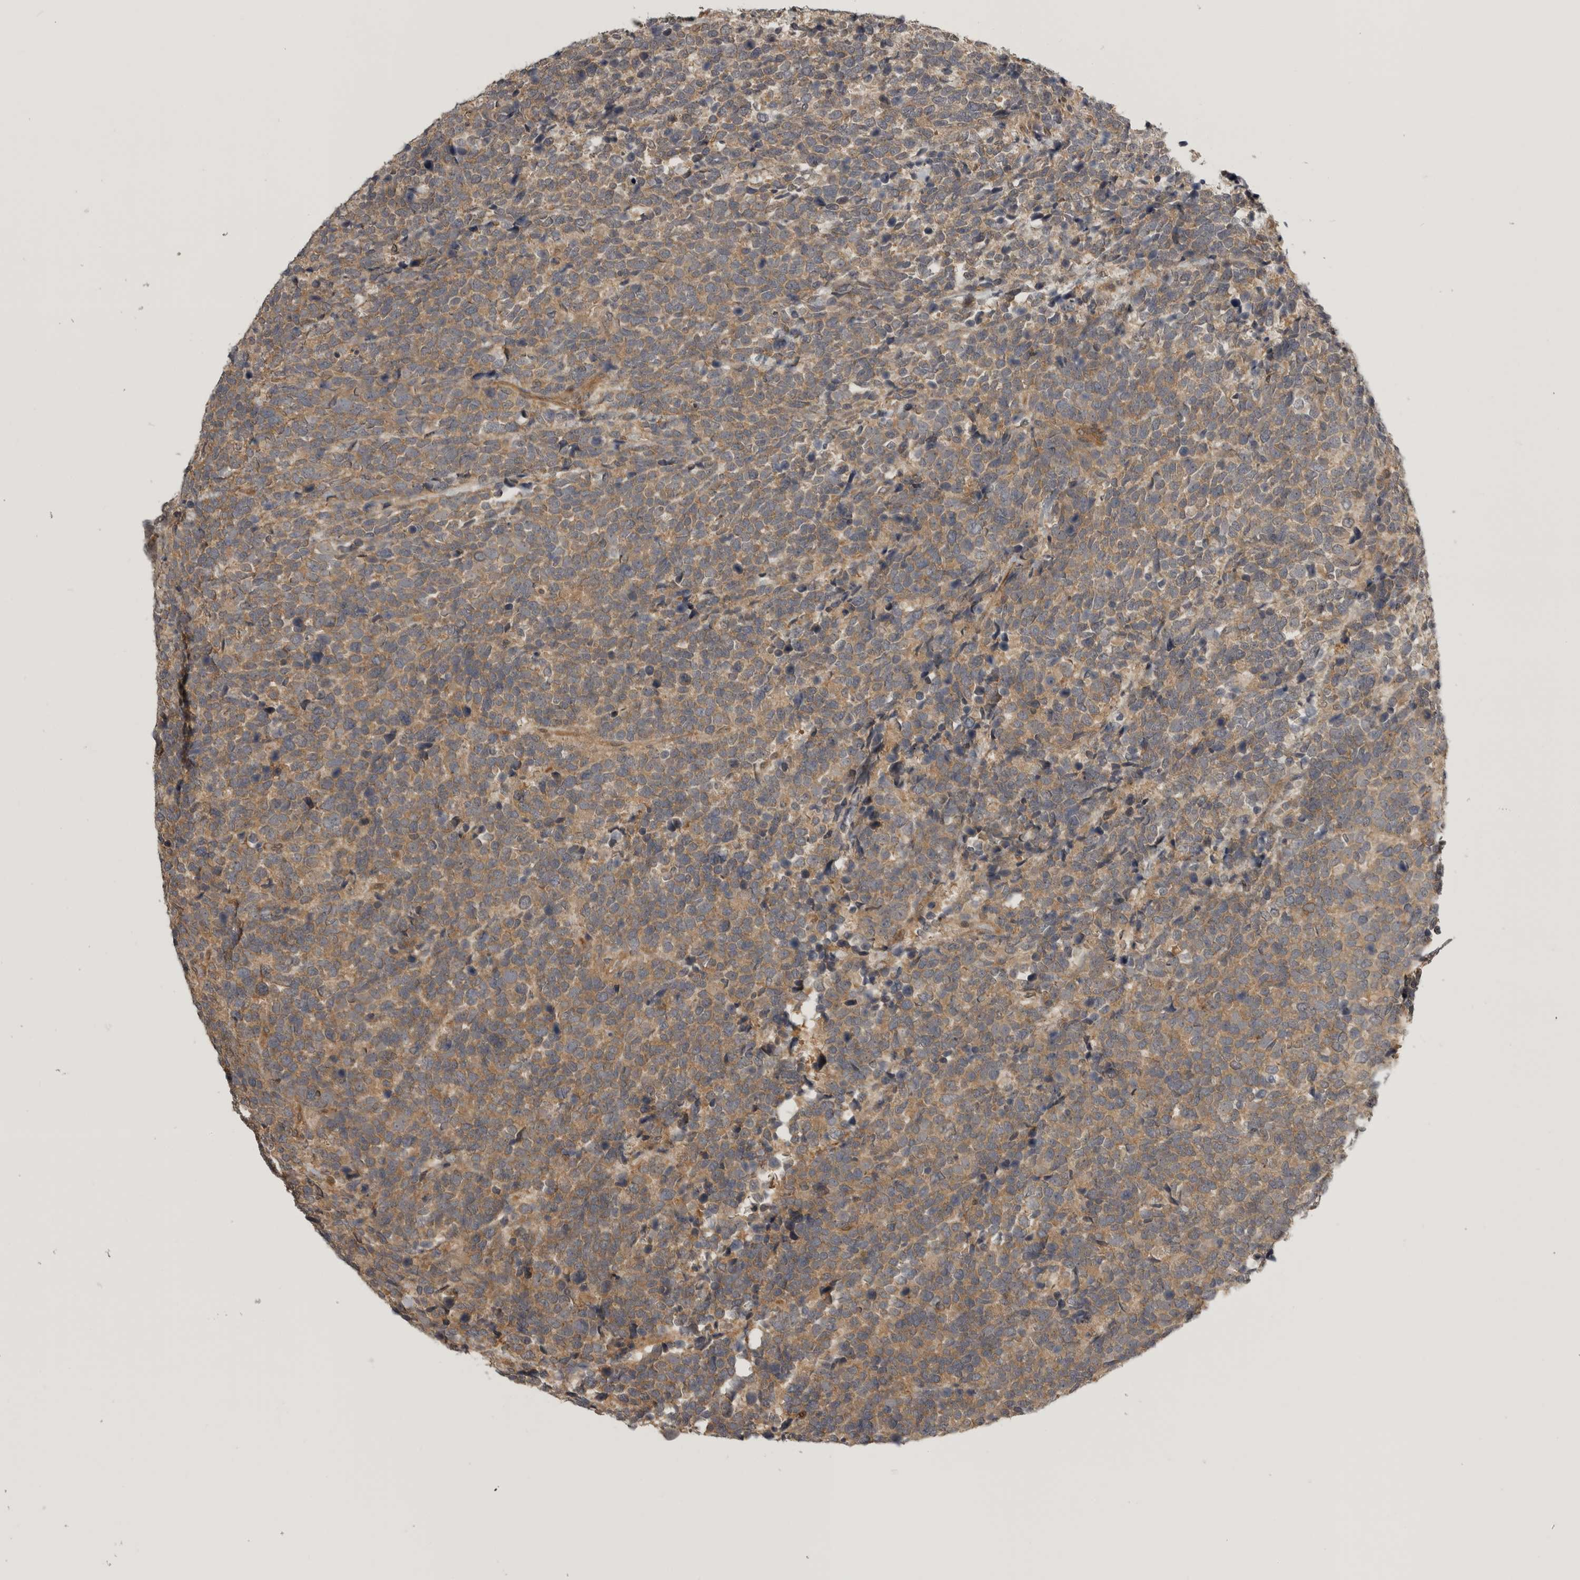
{"staining": {"intensity": "weak", "quantity": ">75%", "location": "cytoplasmic/membranous"}, "tissue": "urothelial cancer", "cell_type": "Tumor cells", "image_type": "cancer", "snomed": [{"axis": "morphology", "description": "Urothelial carcinoma, High grade"}, {"axis": "topography", "description": "Urinary bladder"}], "caption": "Urothelial cancer stained for a protein displays weak cytoplasmic/membranous positivity in tumor cells.", "gene": "CUEDC1", "patient": {"sex": "female", "age": 82}}